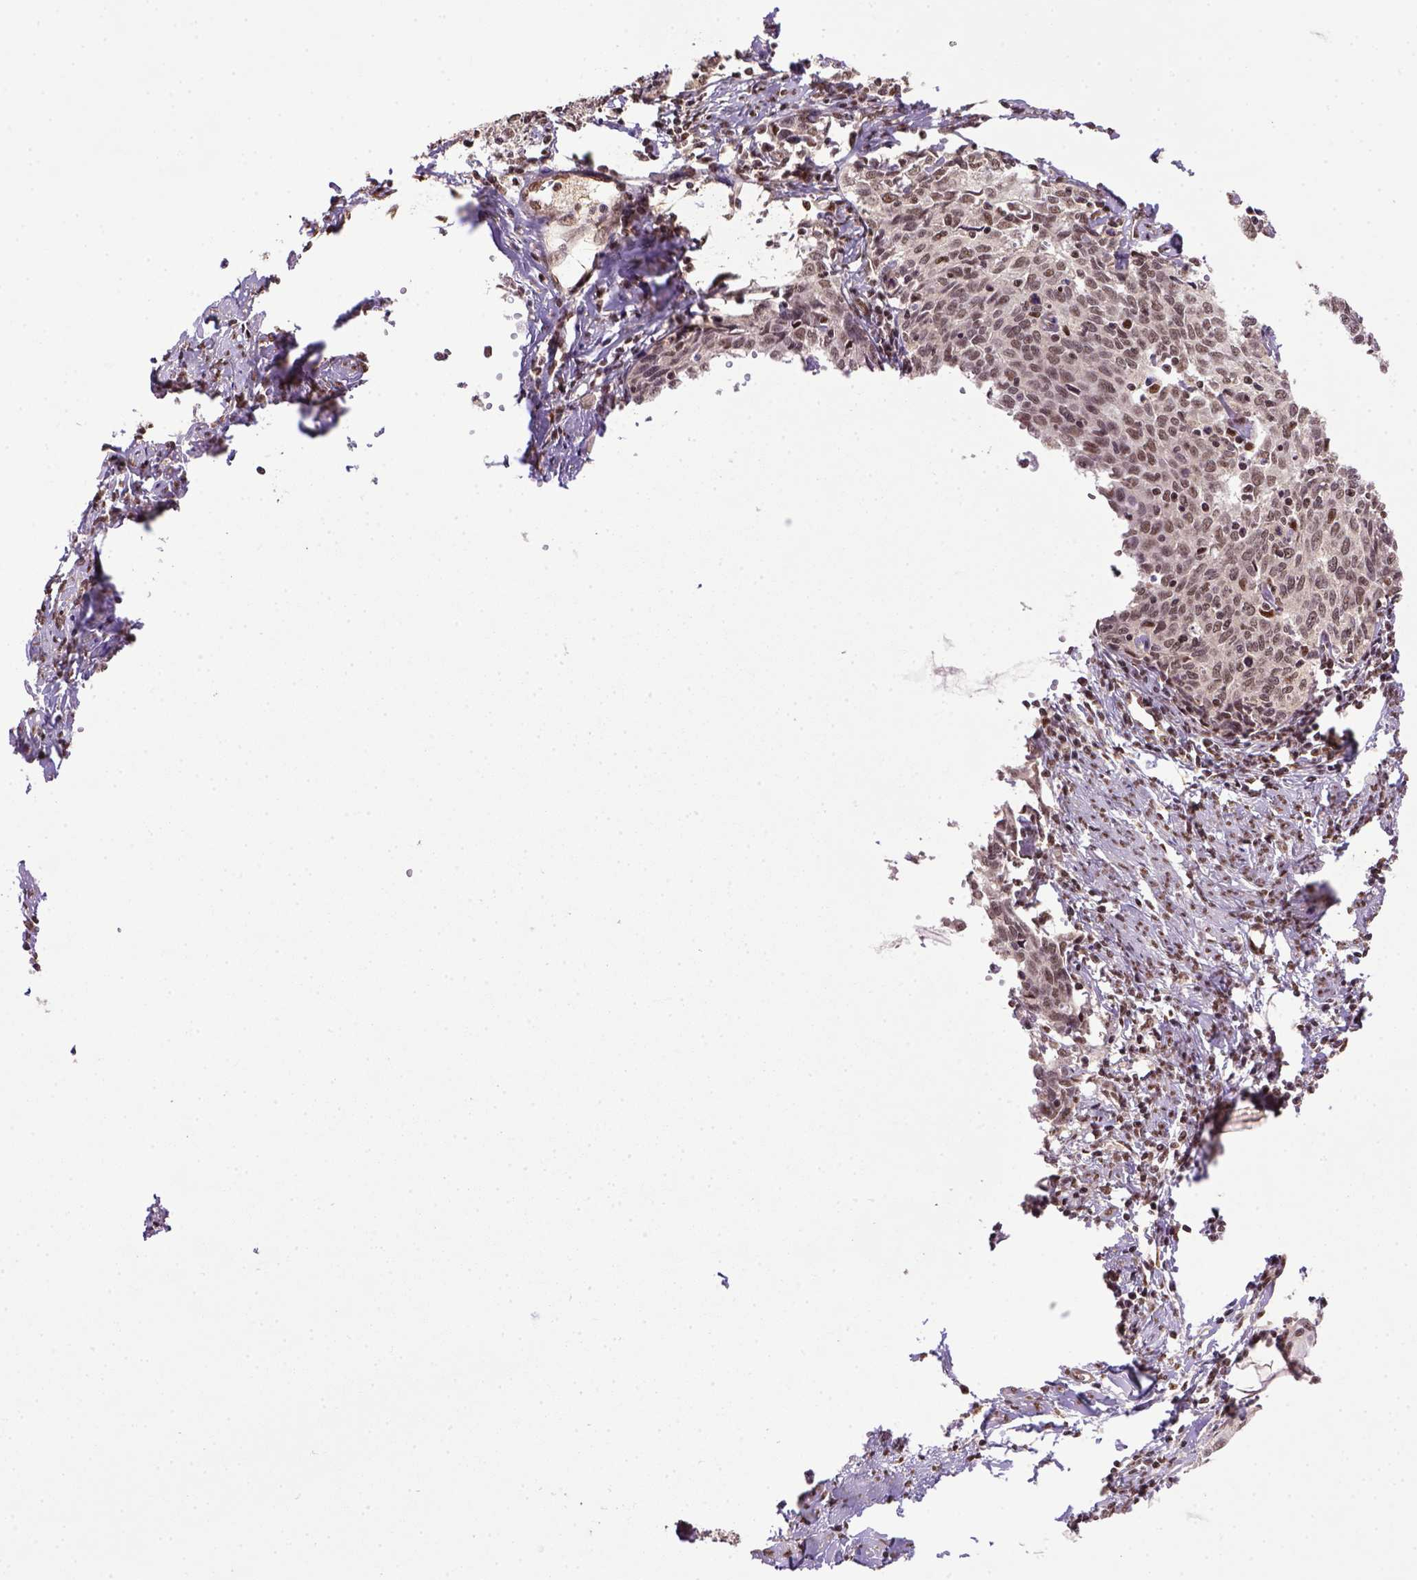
{"staining": {"intensity": "weak", "quantity": ">75%", "location": "nuclear"}, "tissue": "cervical cancer", "cell_type": "Tumor cells", "image_type": "cancer", "snomed": [{"axis": "morphology", "description": "Squamous cell carcinoma, NOS"}, {"axis": "topography", "description": "Cervix"}], "caption": "Squamous cell carcinoma (cervical) stained for a protein (brown) exhibits weak nuclear positive positivity in approximately >75% of tumor cells.", "gene": "PPIG", "patient": {"sex": "female", "age": 62}}